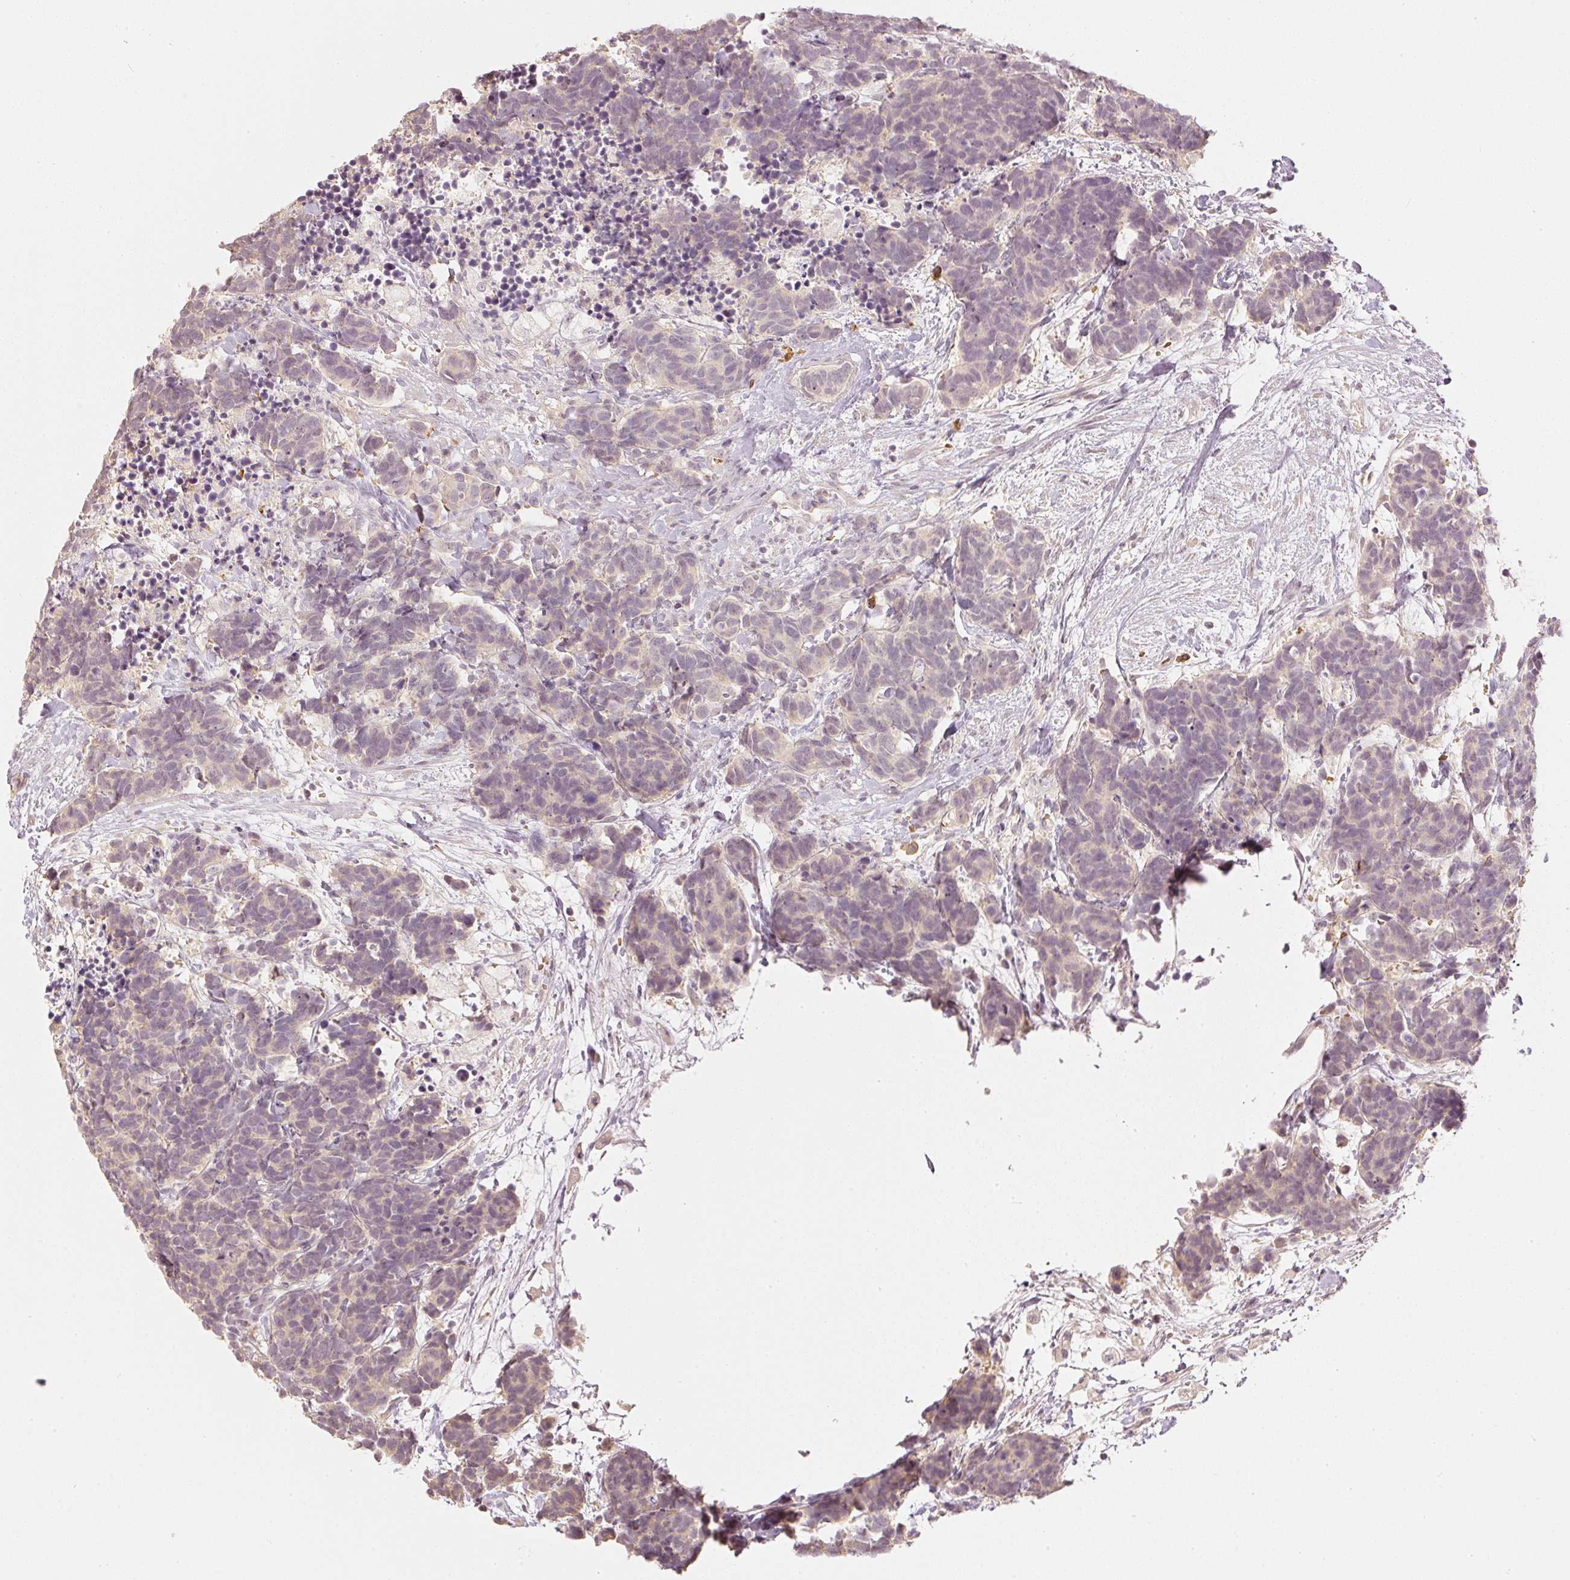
{"staining": {"intensity": "weak", "quantity": "25%-75%", "location": "cytoplasmic/membranous,nuclear"}, "tissue": "carcinoid", "cell_type": "Tumor cells", "image_type": "cancer", "snomed": [{"axis": "morphology", "description": "Carcinoma, NOS"}, {"axis": "morphology", "description": "Carcinoid, malignant, NOS"}, {"axis": "topography", "description": "Prostate"}], "caption": "Weak cytoplasmic/membranous and nuclear positivity is present in about 25%-75% of tumor cells in carcinoma.", "gene": "GZMA", "patient": {"sex": "male", "age": 57}}